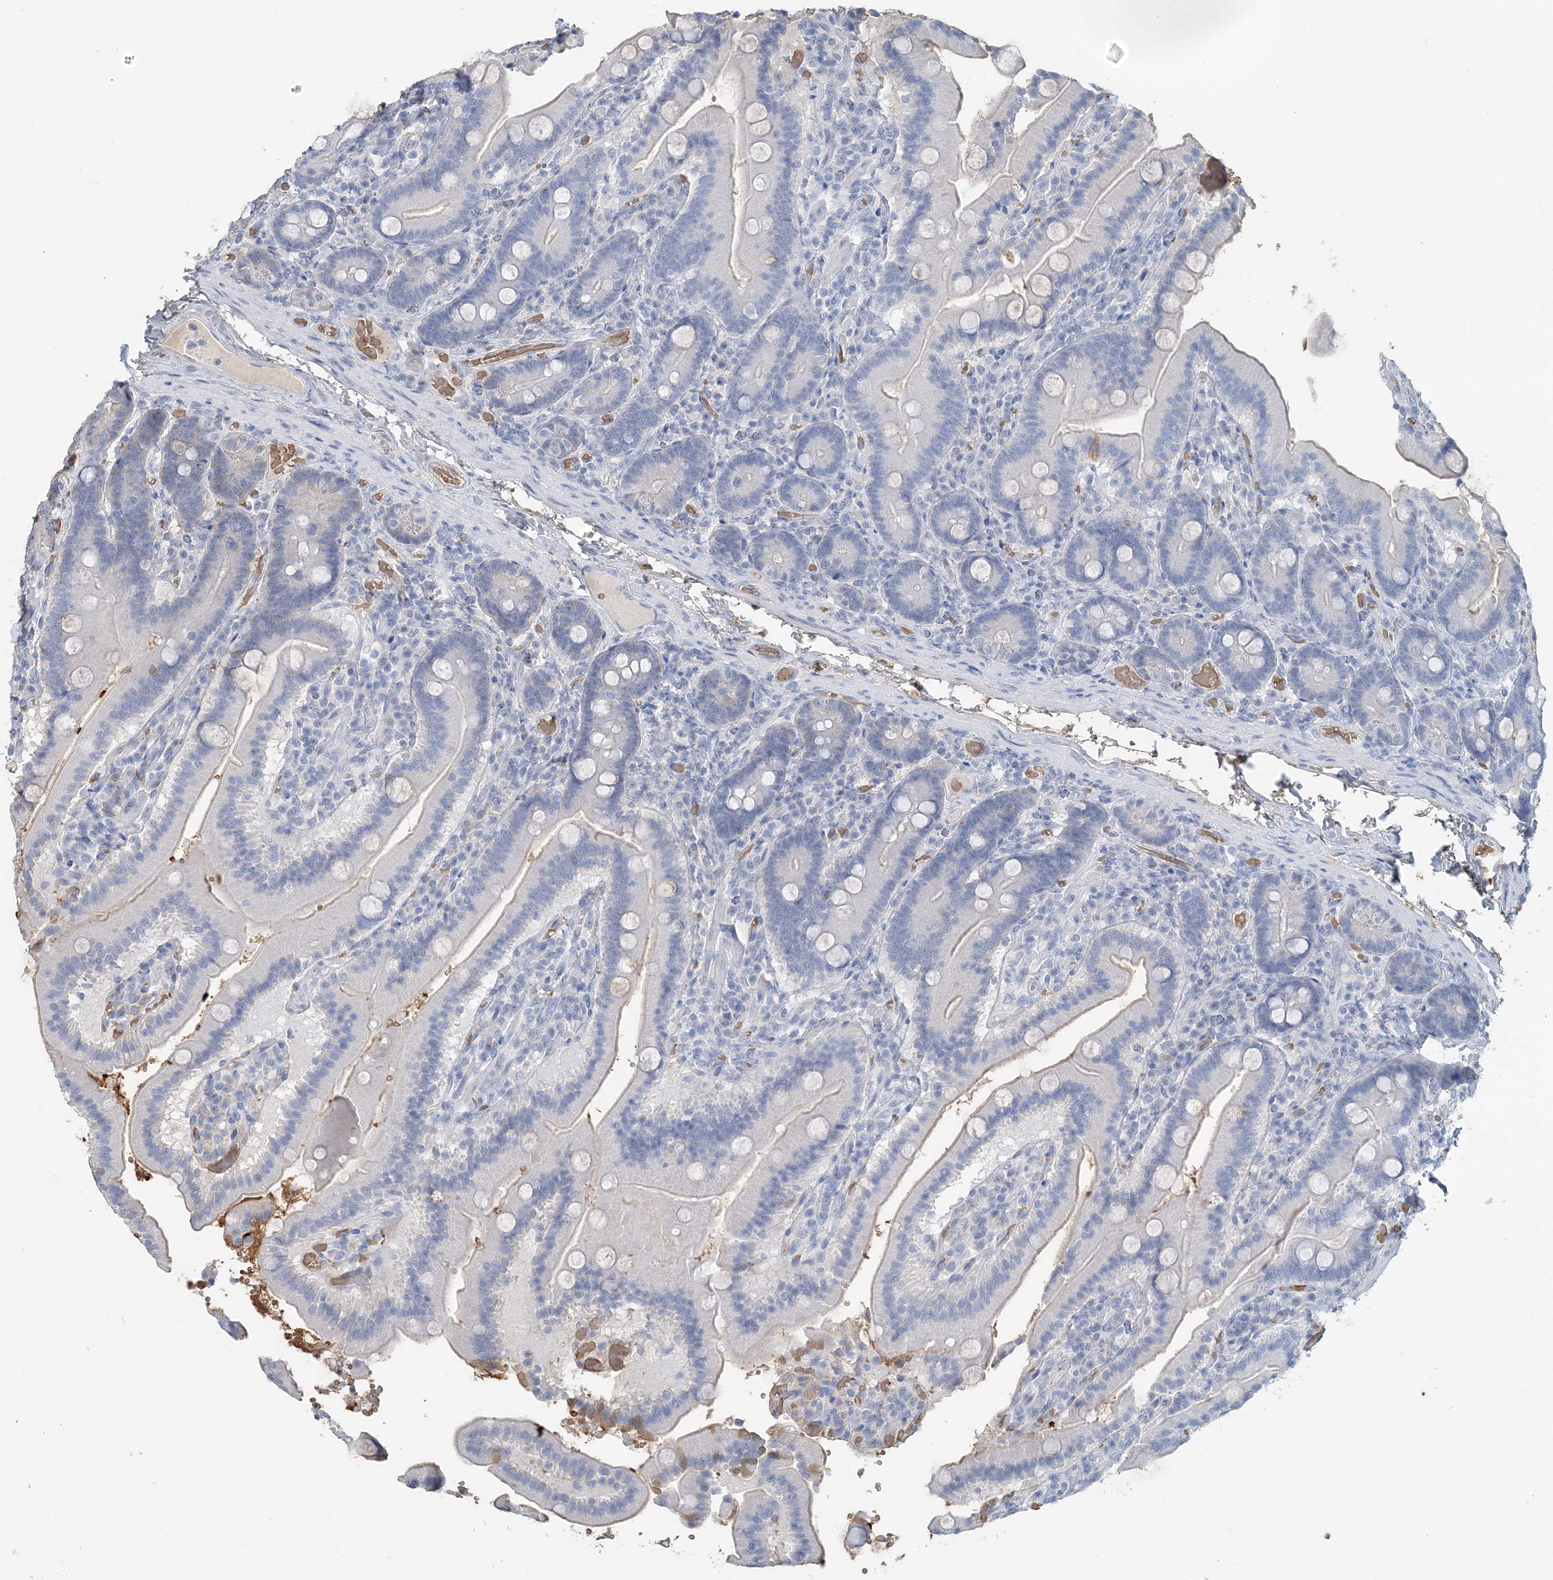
{"staining": {"intensity": "negative", "quantity": "none", "location": "none"}, "tissue": "duodenum", "cell_type": "Glandular cells", "image_type": "normal", "snomed": [{"axis": "morphology", "description": "Normal tissue, NOS"}, {"axis": "topography", "description": "Duodenum"}], "caption": "The photomicrograph exhibits no staining of glandular cells in benign duodenum. The staining is performed using DAB brown chromogen with nuclei counter-stained in using hematoxylin.", "gene": "HBD", "patient": {"sex": "female", "age": 62}}